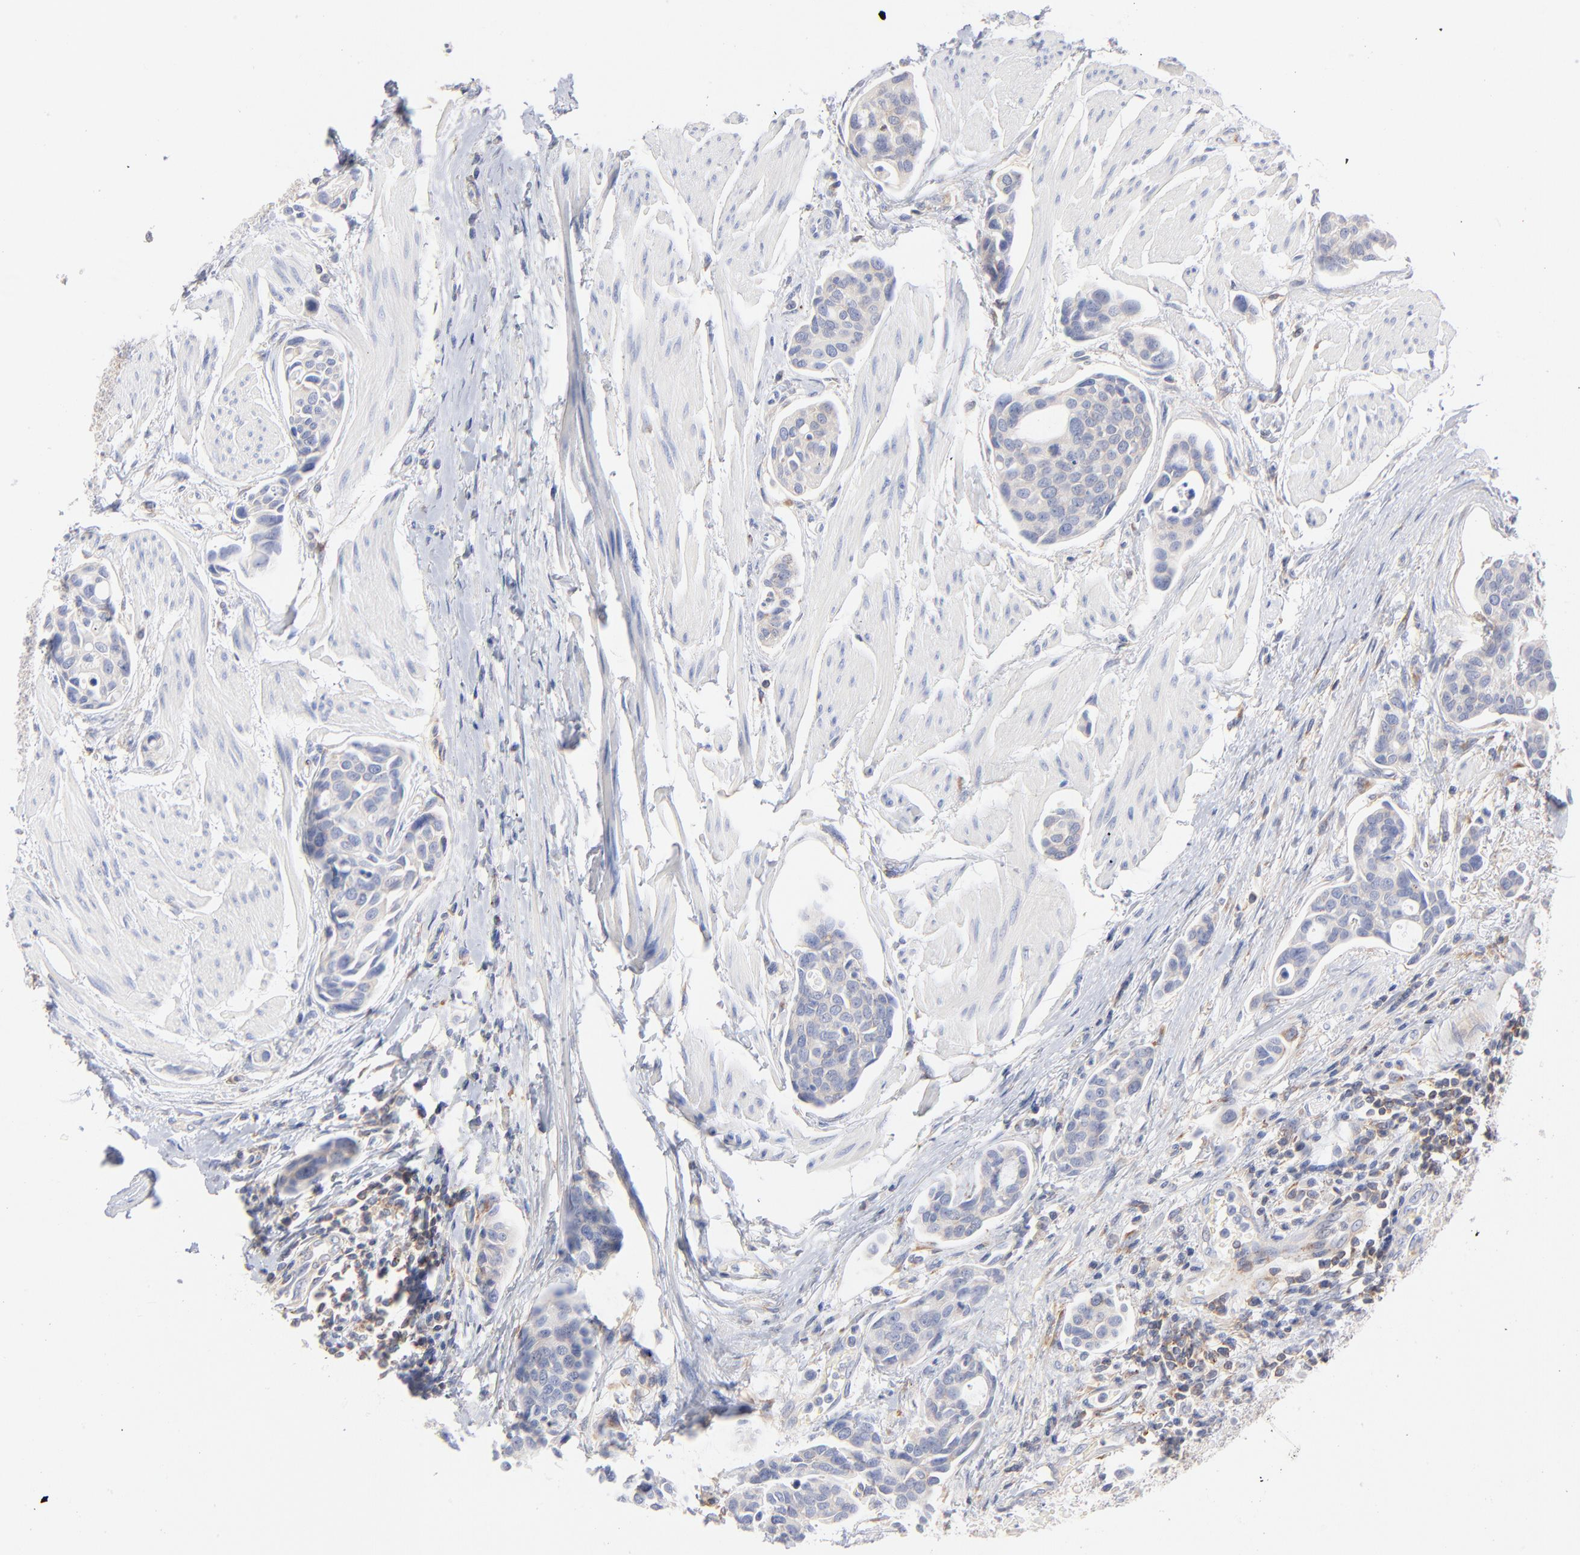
{"staining": {"intensity": "negative", "quantity": "none", "location": "none"}, "tissue": "urothelial cancer", "cell_type": "Tumor cells", "image_type": "cancer", "snomed": [{"axis": "morphology", "description": "Urothelial carcinoma, High grade"}, {"axis": "topography", "description": "Urinary bladder"}], "caption": "This is an immunohistochemistry (IHC) micrograph of urothelial cancer. There is no expression in tumor cells.", "gene": "SEPTIN6", "patient": {"sex": "male", "age": 78}}